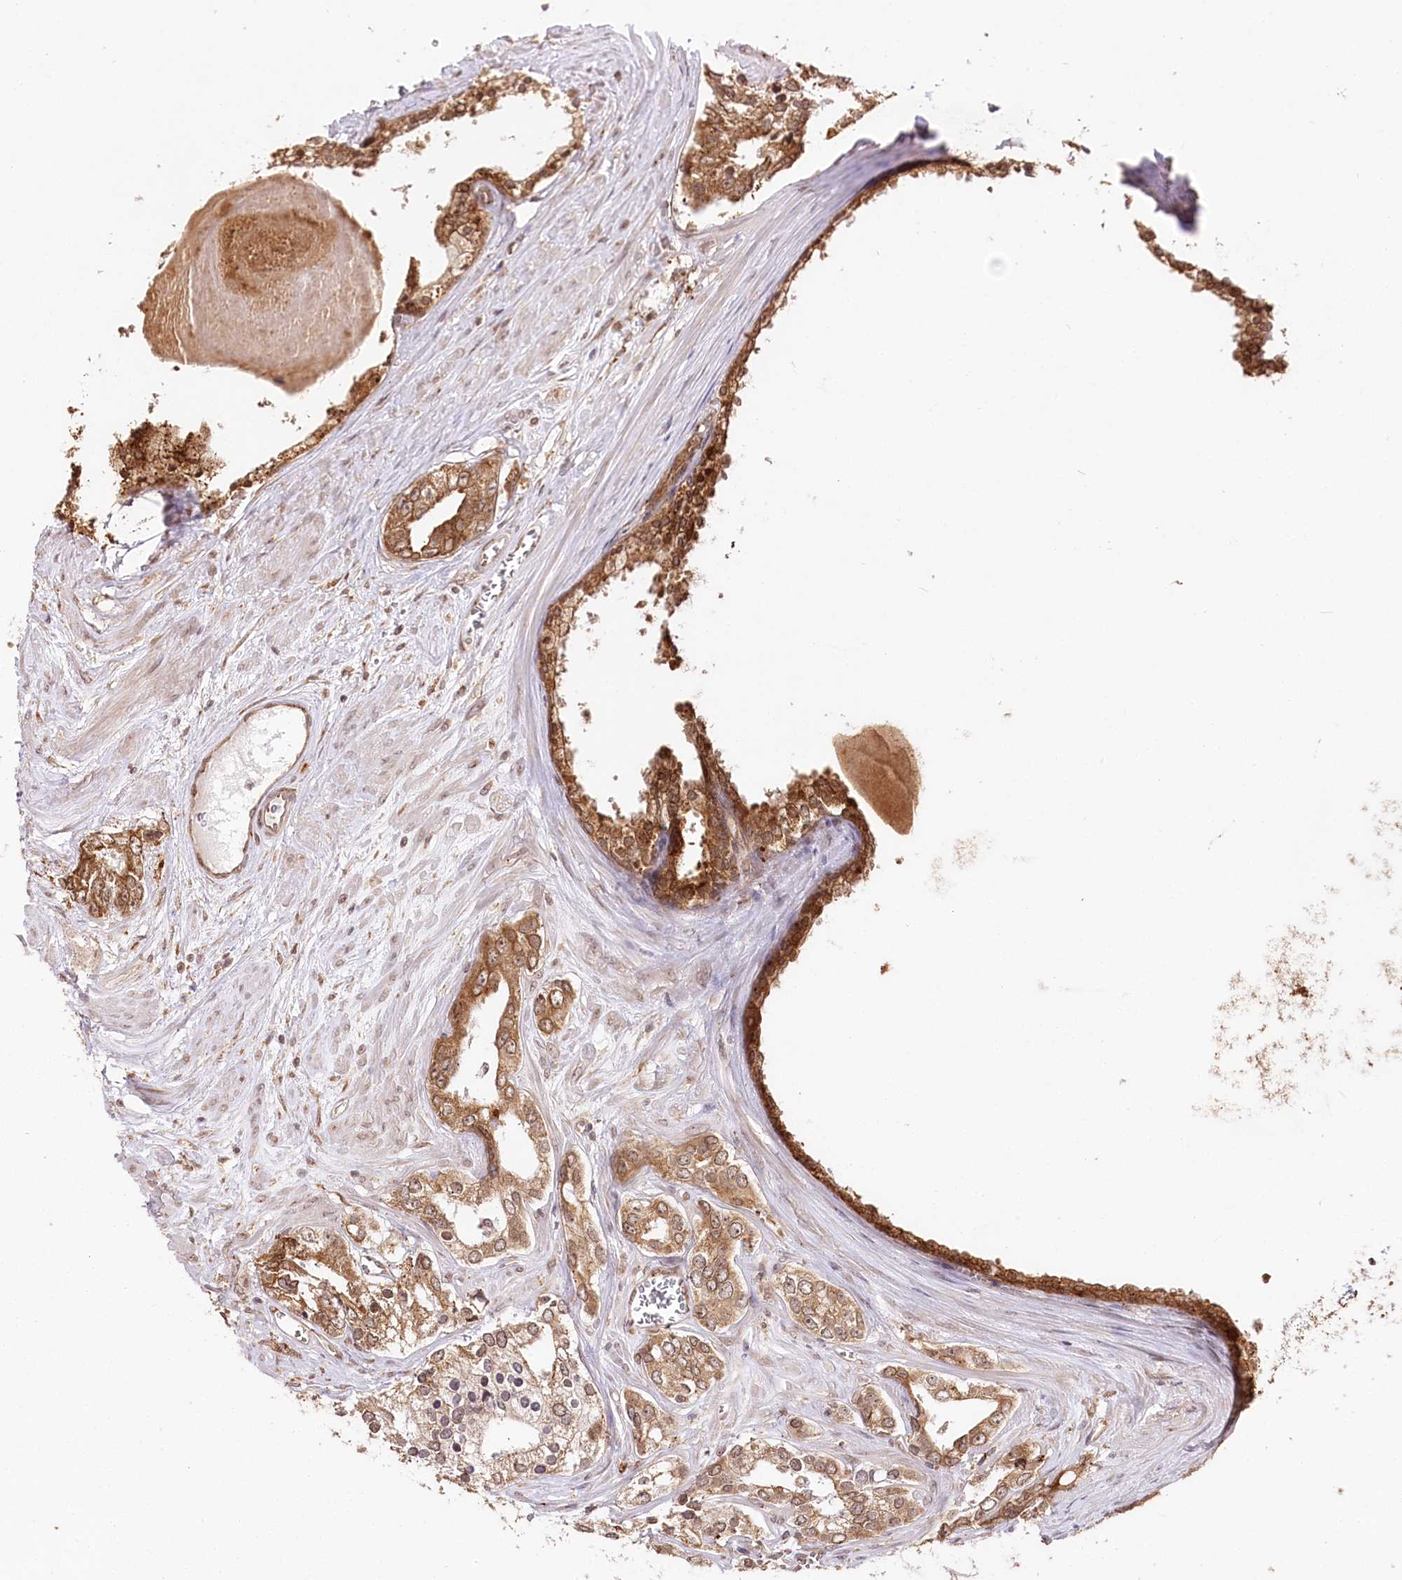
{"staining": {"intensity": "moderate", "quantity": ">75%", "location": "cytoplasmic/membranous,nuclear"}, "tissue": "prostate cancer", "cell_type": "Tumor cells", "image_type": "cancer", "snomed": [{"axis": "morphology", "description": "Adenocarcinoma, High grade"}, {"axis": "topography", "description": "Prostate"}], "caption": "Tumor cells exhibit medium levels of moderate cytoplasmic/membranous and nuclear staining in approximately >75% of cells in prostate high-grade adenocarcinoma.", "gene": "ENSG00000144785", "patient": {"sex": "male", "age": 66}}